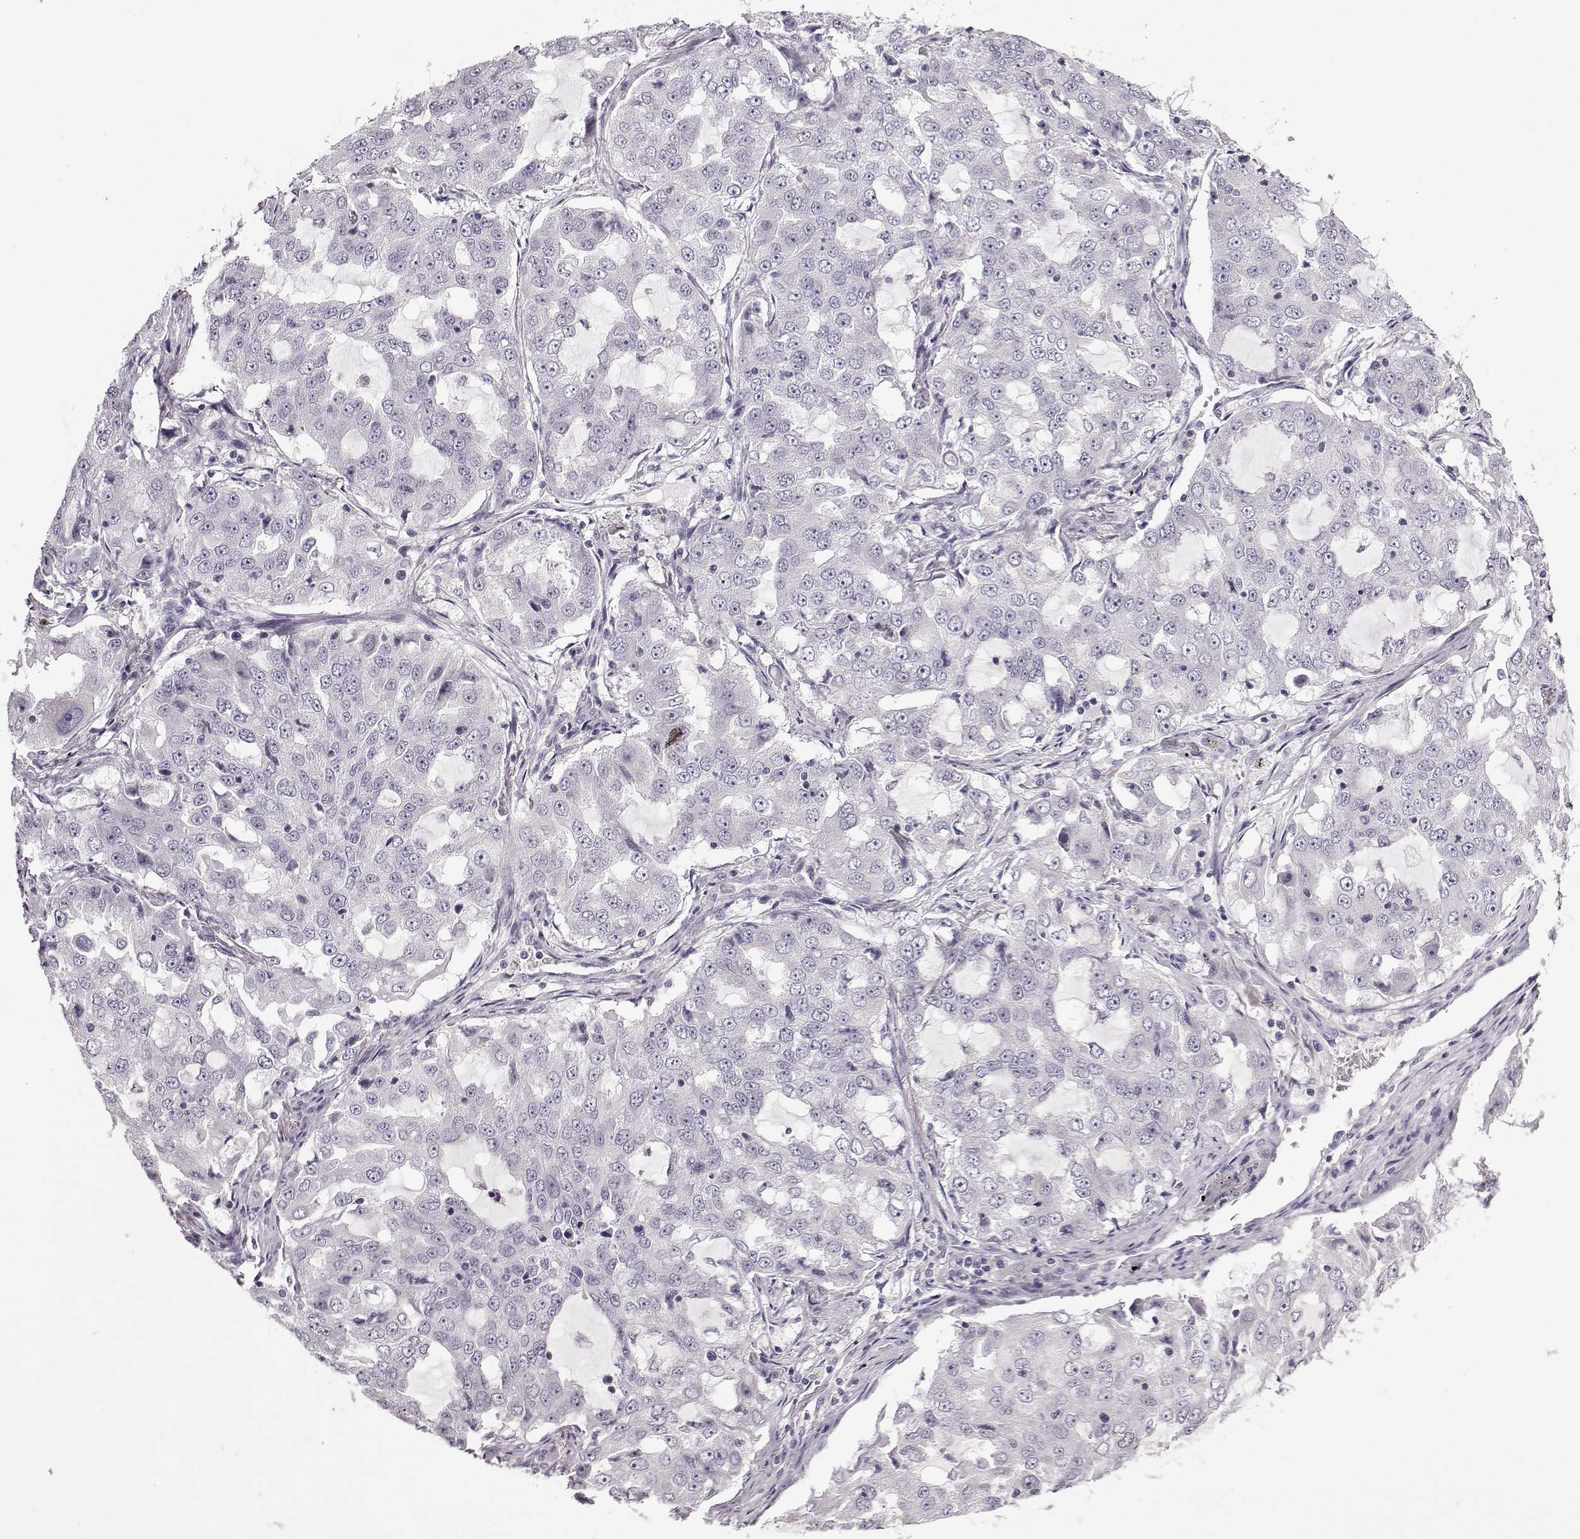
{"staining": {"intensity": "negative", "quantity": "none", "location": "none"}, "tissue": "lung cancer", "cell_type": "Tumor cells", "image_type": "cancer", "snomed": [{"axis": "morphology", "description": "Adenocarcinoma, NOS"}, {"axis": "topography", "description": "Lung"}], "caption": "Tumor cells are negative for protein expression in human lung adenocarcinoma.", "gene": "RP1L1", "patient": {"sex": "female", "age": 61}}